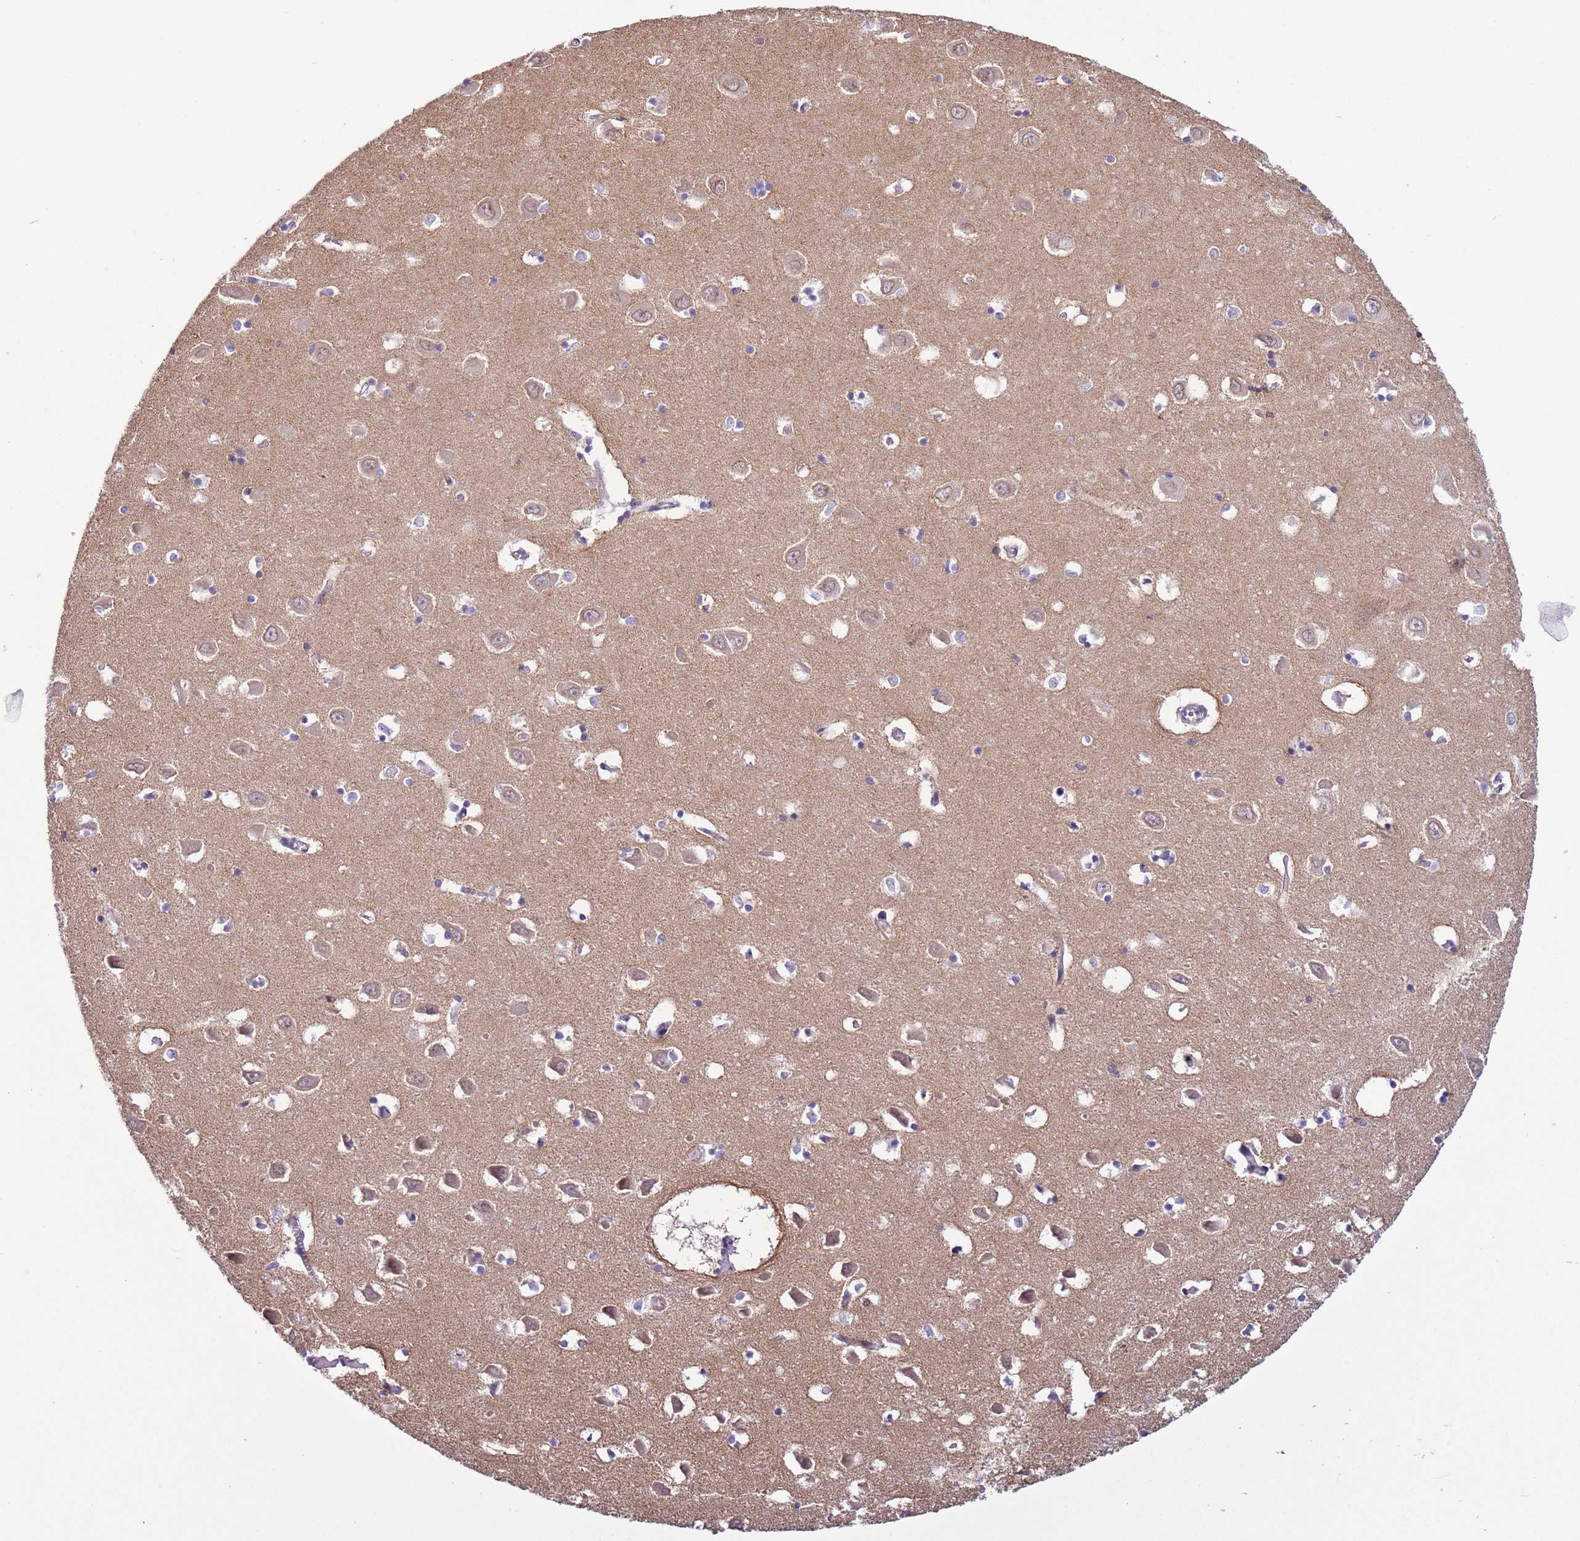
{"staining": {"intensity": "negative", "quantity": "none", "location": "none"}, "tissue": "hippocampus", "cell_type": "Glial cells", "image_type": "normal", "snomed": [{"axis": "morphology", "description": "Normal tissue, NOS"}, {"axis": "topography", "description": "Hippocampus"}], "caption": "This is a photomicrograph of IHC staining of unremarkable hippocampus, which shows no staining in glial cells.", "gene": "ZNF576", "patient": {"sex": "male", "age": 70}}